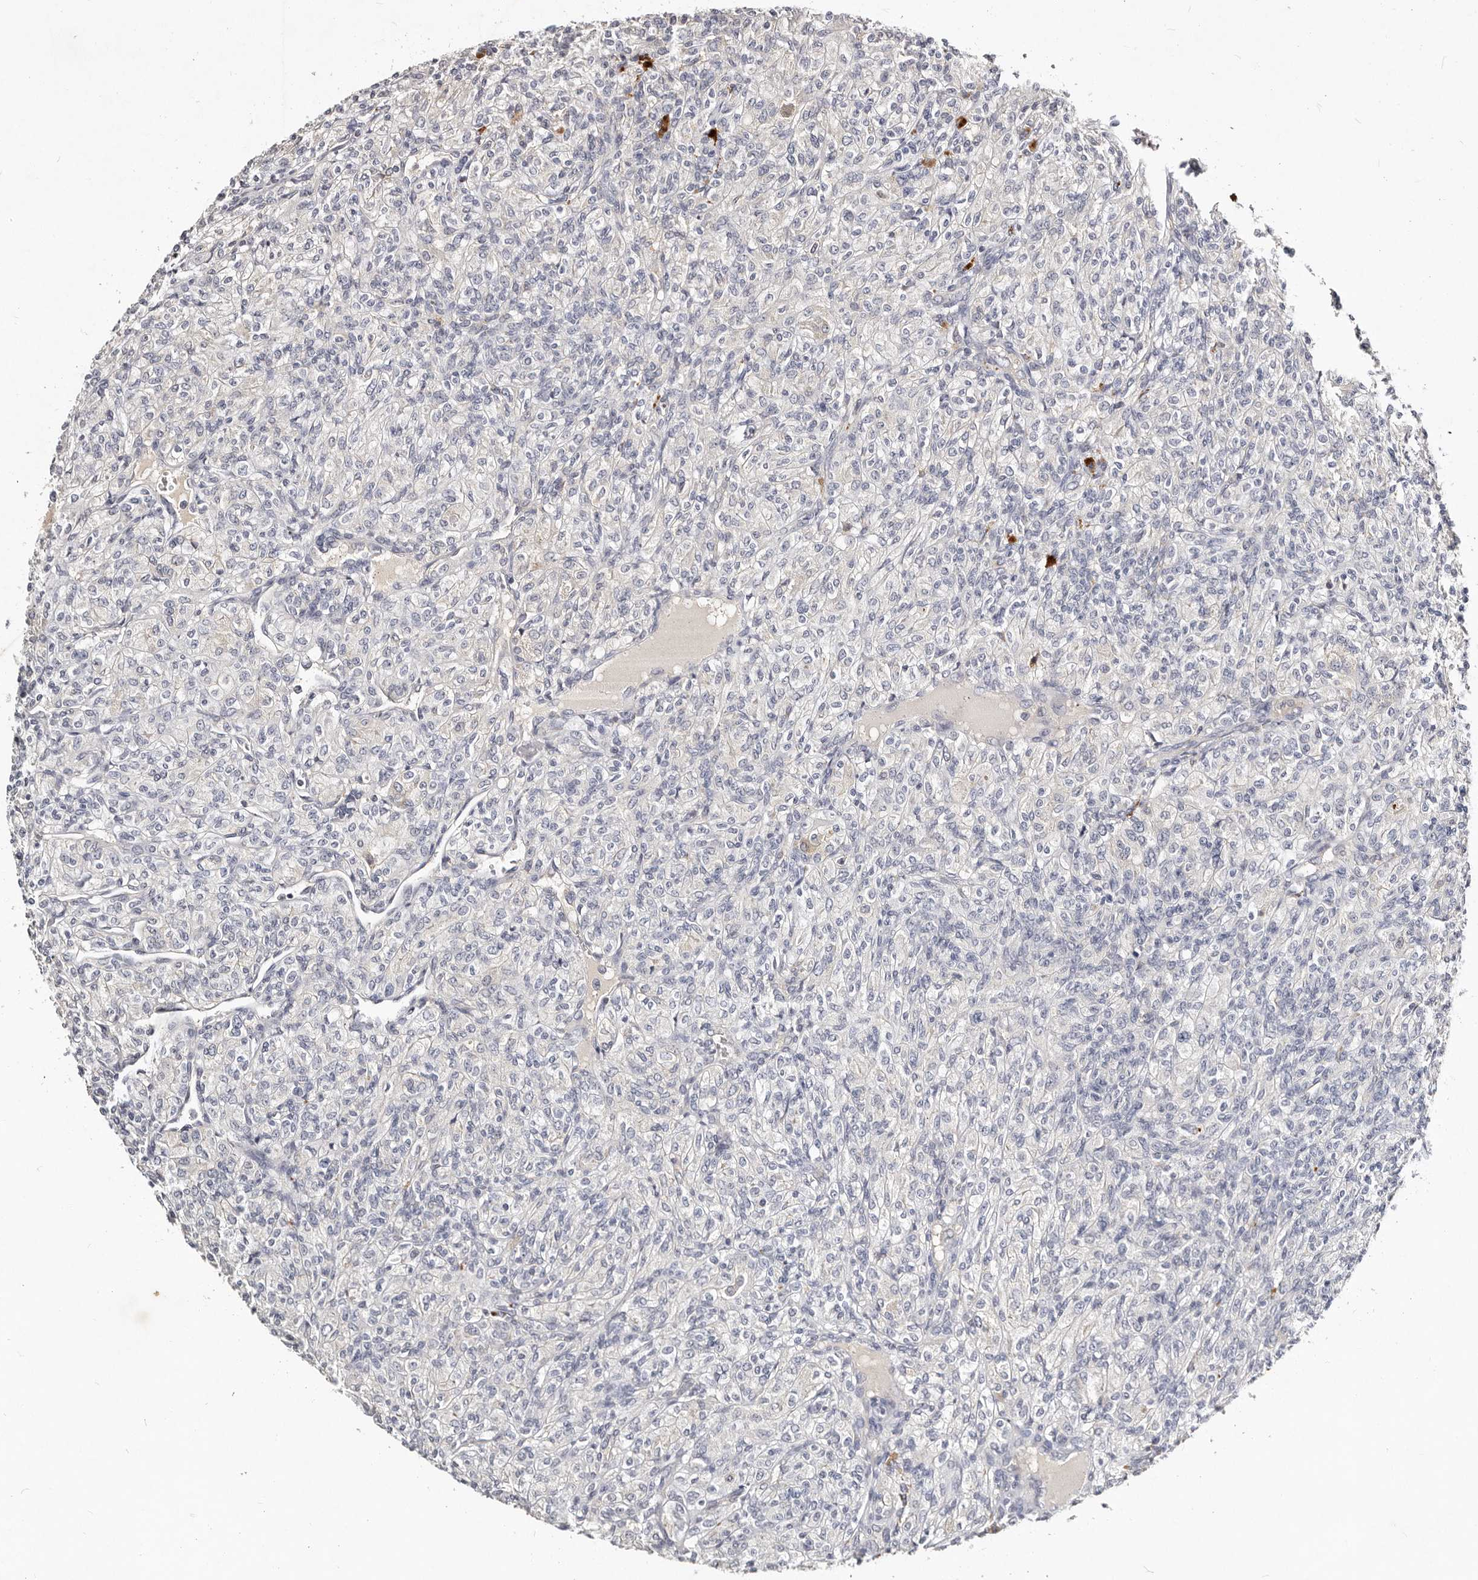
{"staining": {"intensity": "negative", "quantity": "none", "location": "none"}, "tissue": "renal cancer", "cell_type": "Tumor cells", "image_type": "cancer", "snomed": [{"axis": "morphology", "description": "Adenocarcinoma, NOS"}, {"axis": "topography", "description": "Kidney"}], "caption": "Tumor cells are negative for brown protein staining in renal cancer. Brightfield microscopy of immunohistochemistry (IHC) stained with DAB (brown) and hematoxylin (blue), captured at high magnification.", "gene": "MRPS33", "patient": {"sex": "male", "age": 77}}